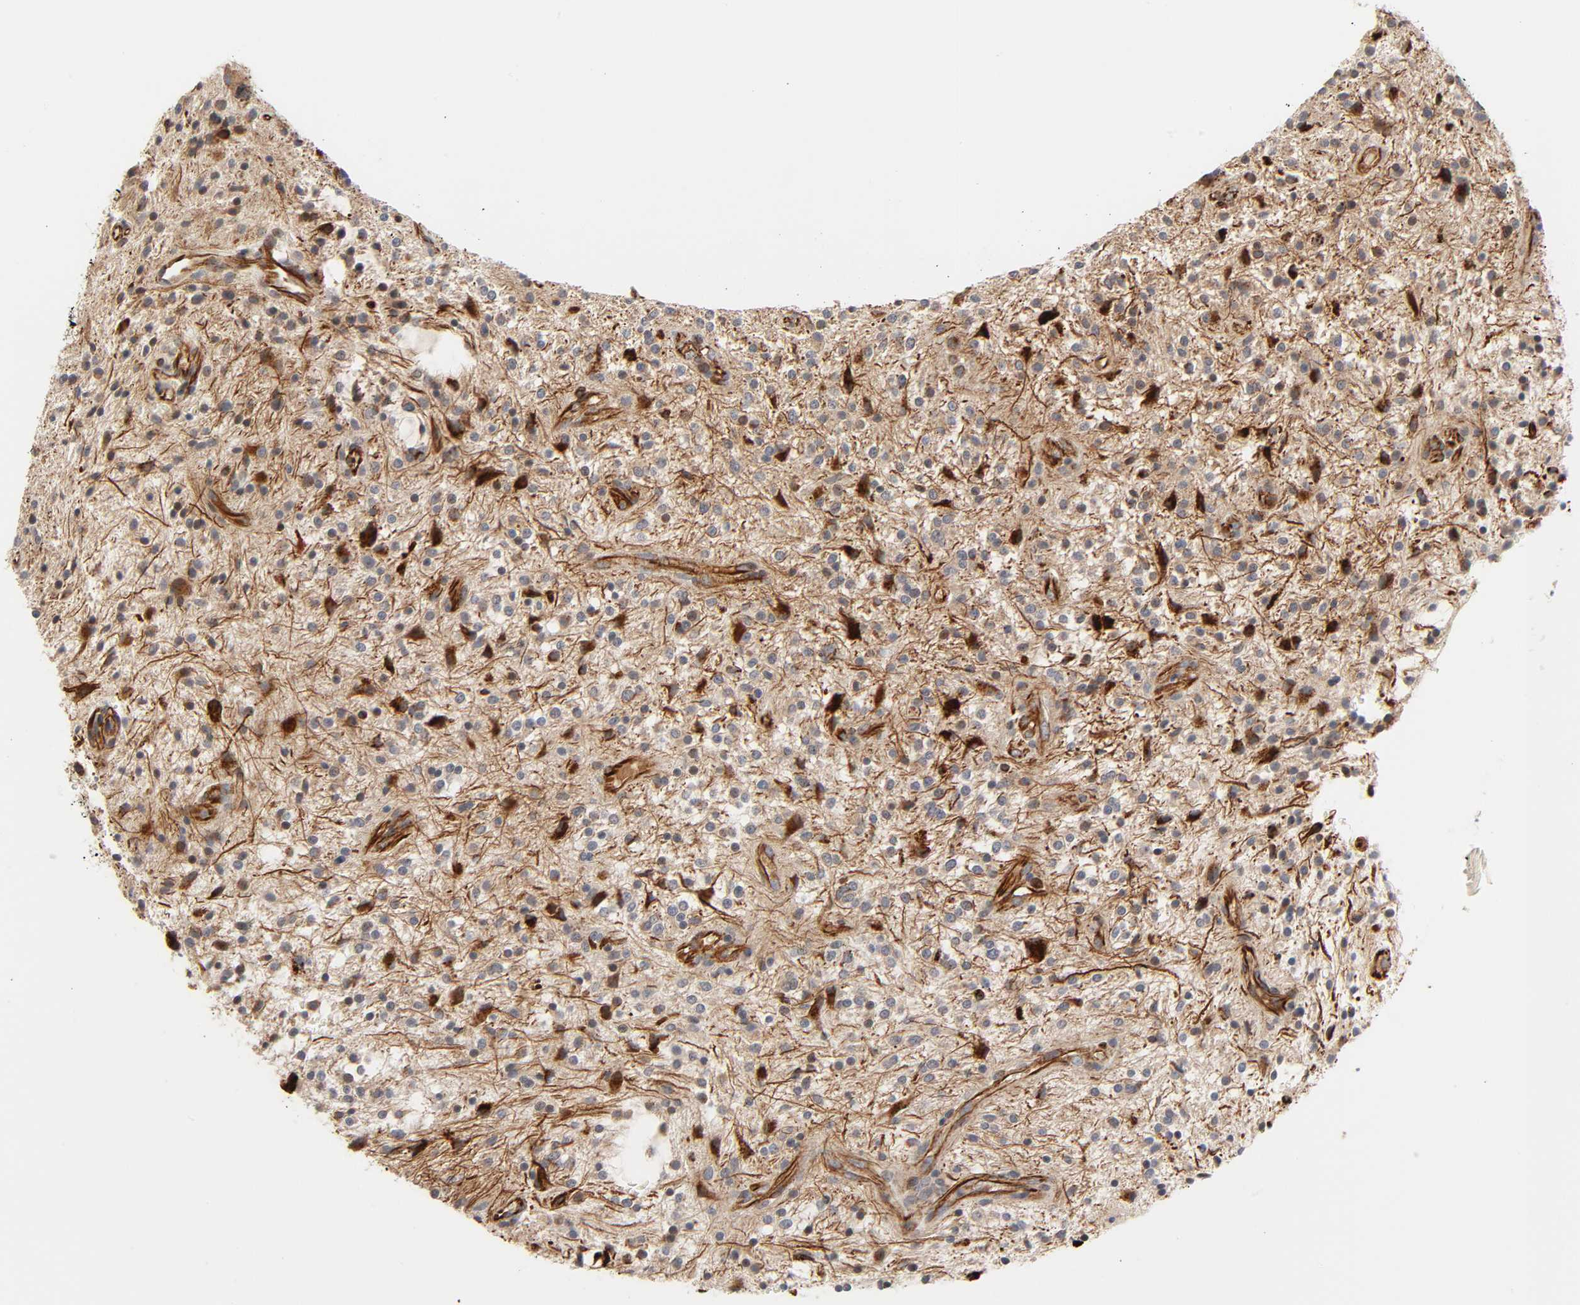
{"staining": {"intensity": "moderate", "quantity": ">75%", "location": "cytoplasmic/membranous"}, "tissue": "glioma", "cell_type": "Tumor cells", "image_type": "cancer", "snomed": [{"axis": "morphology", "description": "Glioma, malignant, NOS"}, {"axis": "topography", "description": "Cerebellum"}], "caption": "The histopathology image shows immunohistochemical staining of glioma. There is moderate cytoplasmic/membranous positivity is appreciated in approximately >75% of tumor cells.", "gene": "REEP6", "patient": {"sex": "female", "age": 10}}